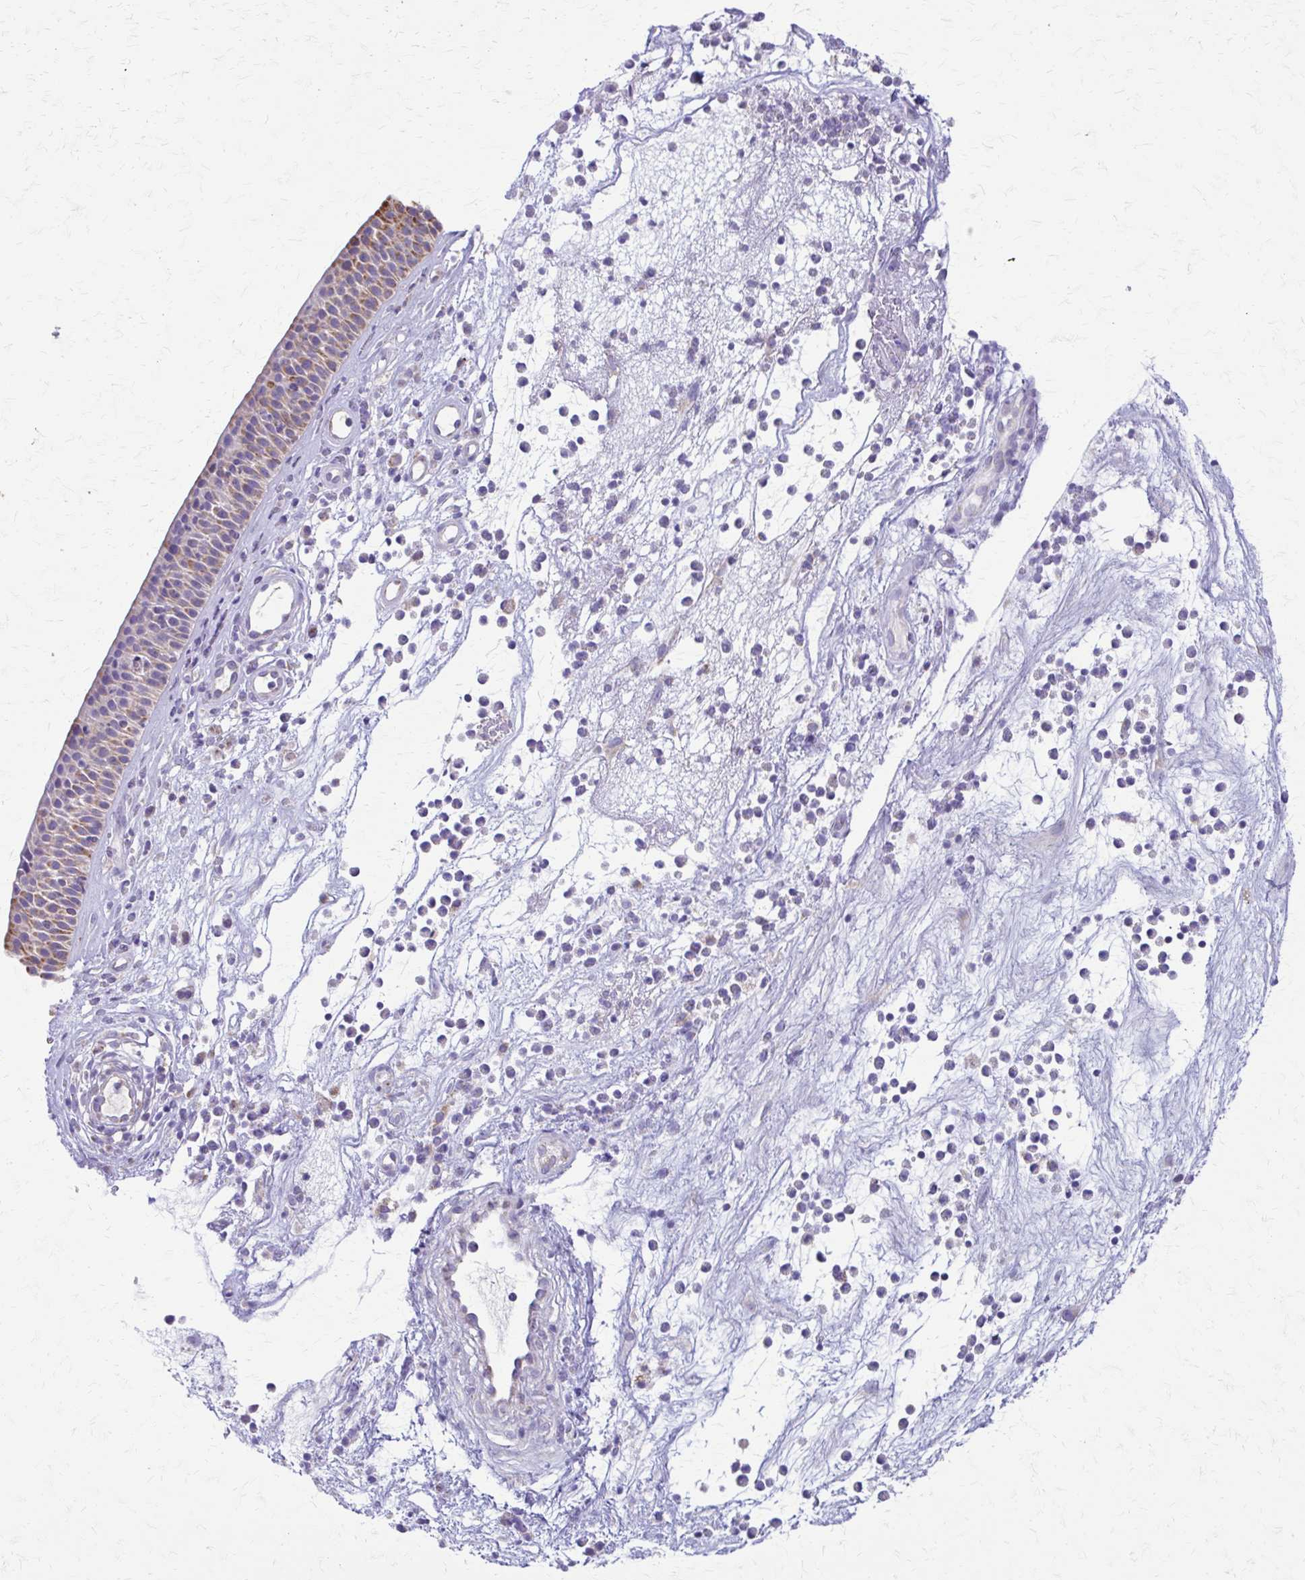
{"staining": {"intensity": "moderate", "quantity": "25%-75%", "location": "cytoplasmic/membranous"}, "tissue": "nasopharynx", "cell_type": "Respiratory epithelial cells", "image_type": "normal", "snomed": [{"axis": "morphology", "description": "Normal tissue, NOS"}, {"axis": "topography", "description": "Nasopharynx"}], "caption": "Immunohistochemistry (IHC) micrograph of normal nasopharynx stained for a protein (brown), which displays medium levels of moderate cytoplasmic/membranous staining in about 25%-75% of respiratory epithelial cells.", "gene": "SAMD13", "patient": {"sex": "male", "age": 56}}